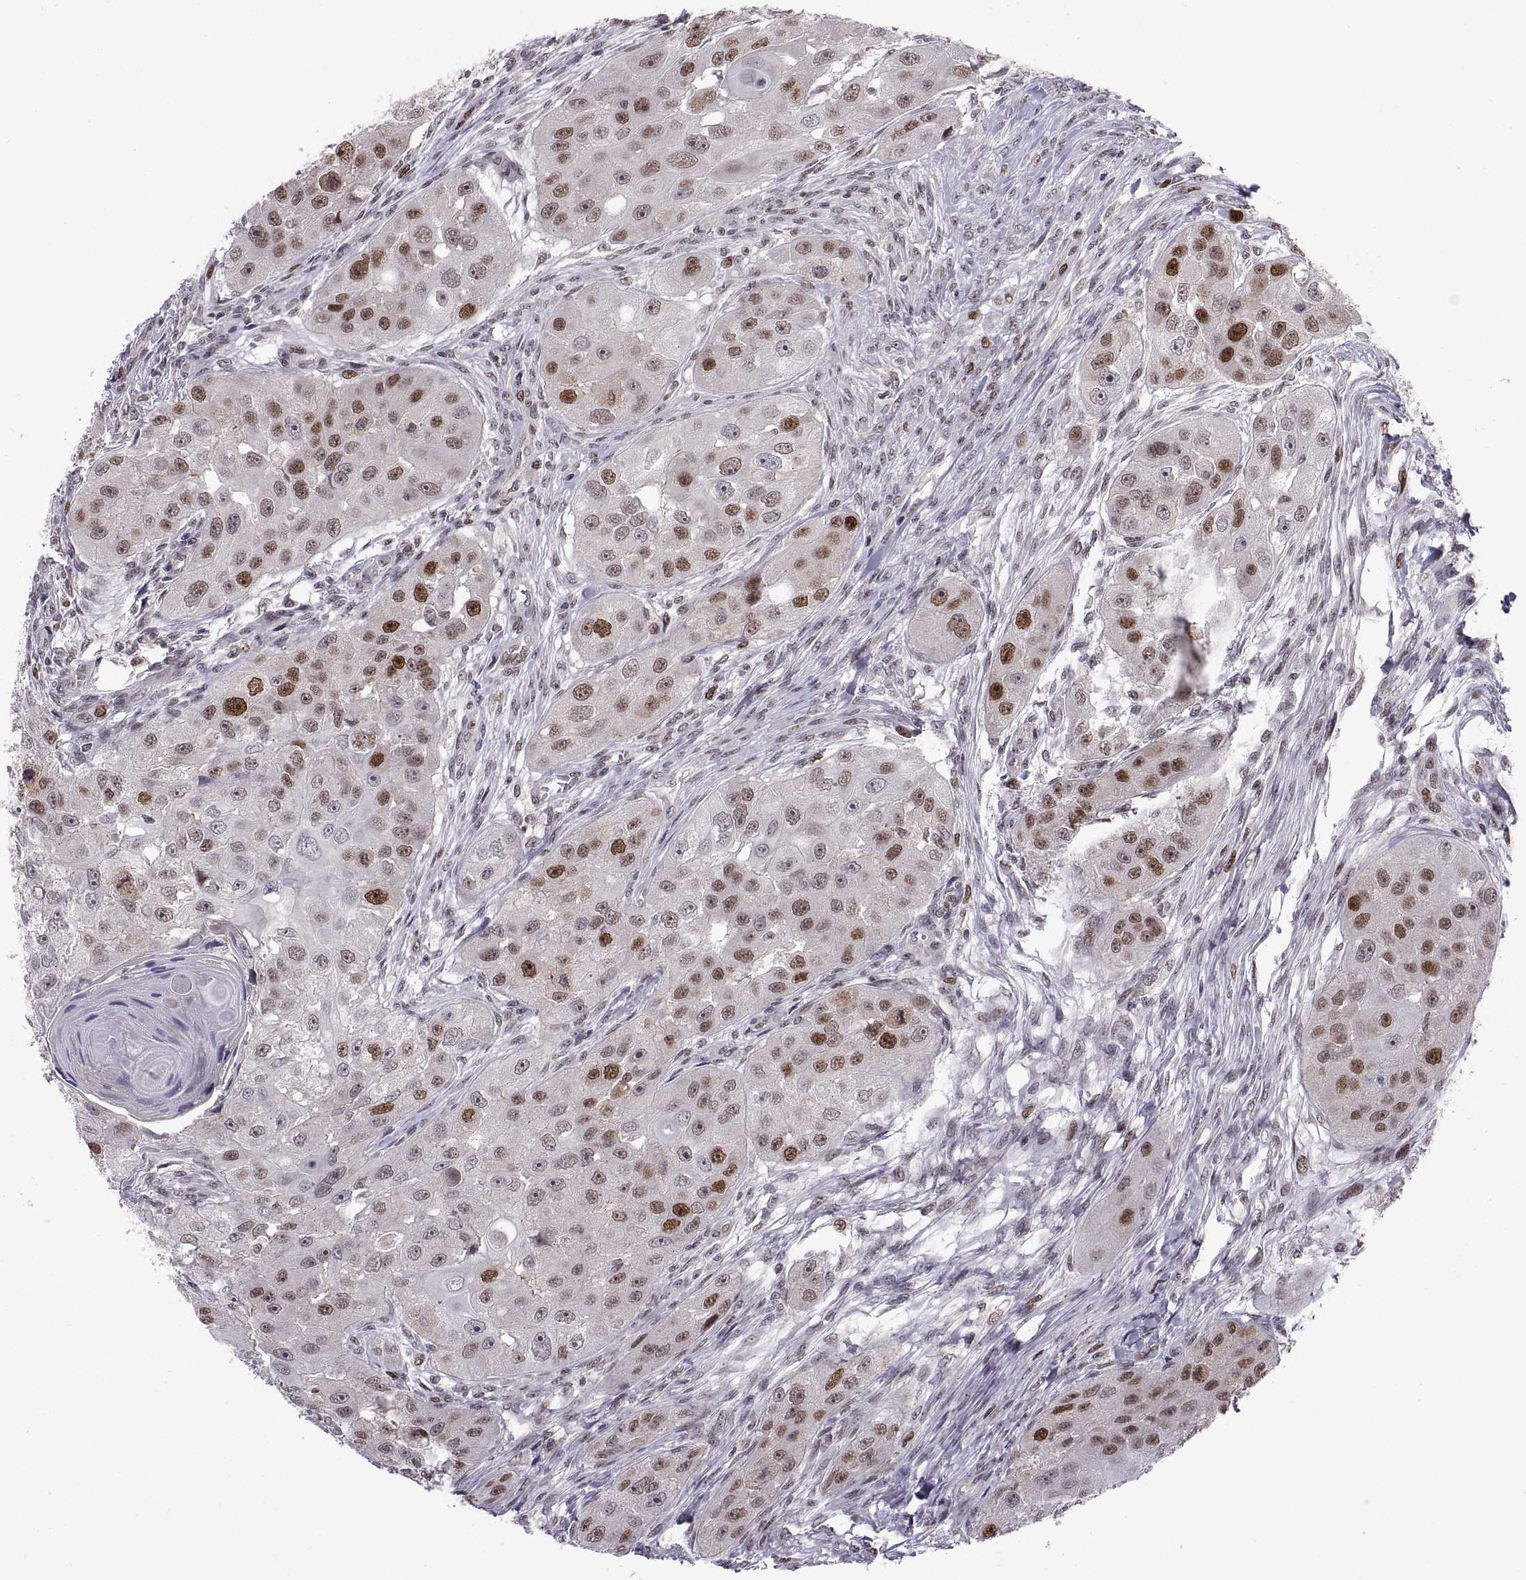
{"staining": {"intensity": "strong", "quantity": "<25%", "location": "nuclear"}, "tissue": "head and neck cancer", "cell_type": "Tumor cells", "image_type": "cancer", "snomed": [{"axis": "morphology", "description": "Squamous cell carcinoma, NOS"}, {"axis": "topography", "description": "Head-Neck"}], "caption": "DAB (3,3'-diaminobenzidine) immunohistochemical staining of squamous cell carcinoma (head and neck) displays strong nuclear protein expression in approximately <25% of tumor cells. Using DAB (brown) and hematoxylin (blue) stains, captured at high magnification using brightfield microscopy.", "gene": "CHFR", "patient": {"sex": "male", "age": 51}}